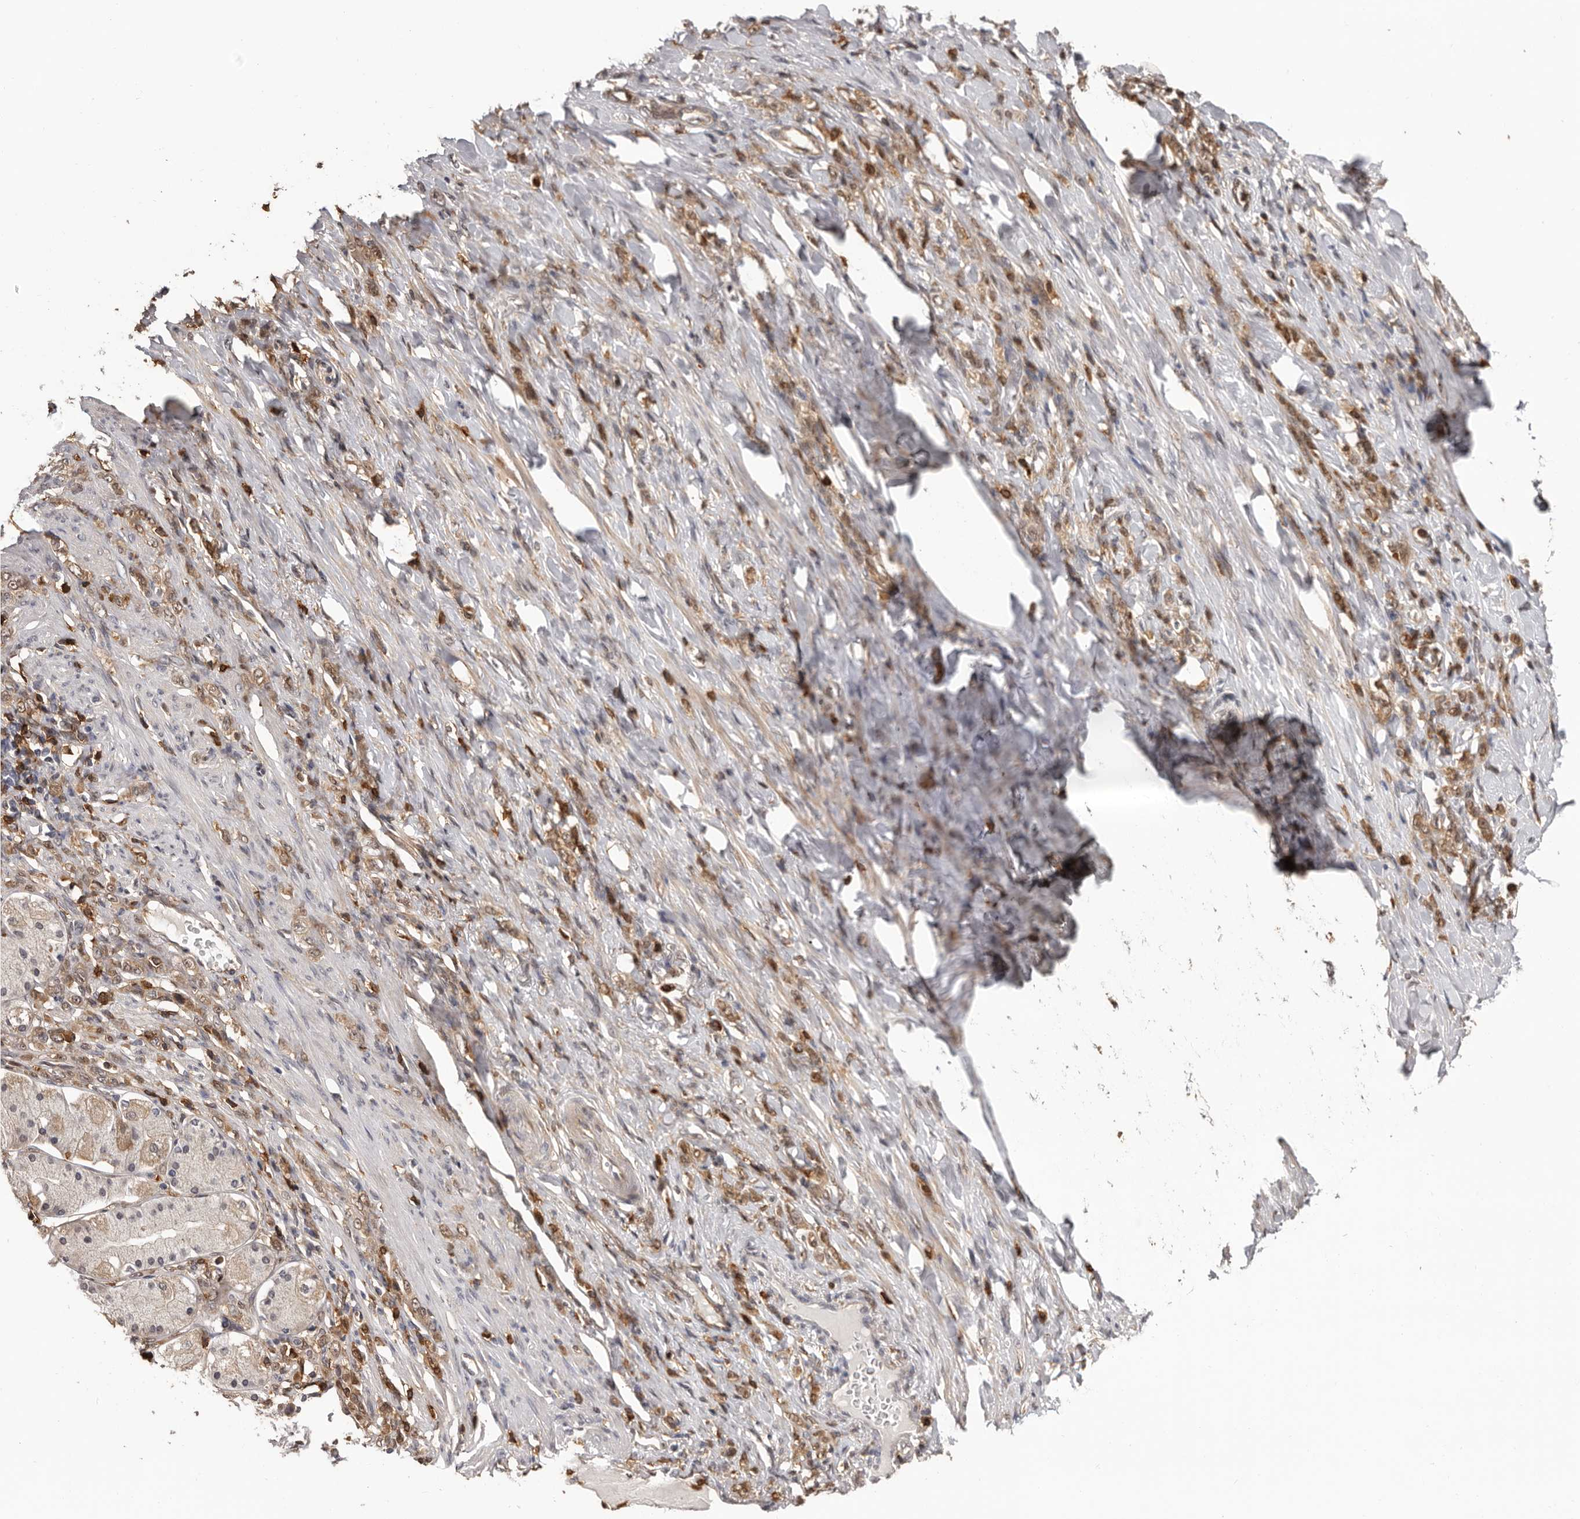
{"staining": {"intensity": "moderate", "quantity": ">75%", "location": "cytoplasmic/membranous,nuclear"}, "tissue": "stomach cancer", "cell_type": "Tumor cells", "image_type": "cancer", "snomed": [{"axis": "morphology", "description": "Normal tissue, NOS"}, {"axis": "morphology", "description": "Adenocarcinoma, NOS"}, {"axis": "topography", "description": "Stomach"}], "caption": "Immunohistochemical staining of stomach cancer reveals medium levels of moderate cytoplasmic/membranous and nuclear expression in approximately >75% of tumor cells.", "gene": "PRR12", "patient": {"sex": "male", "age": 82}}